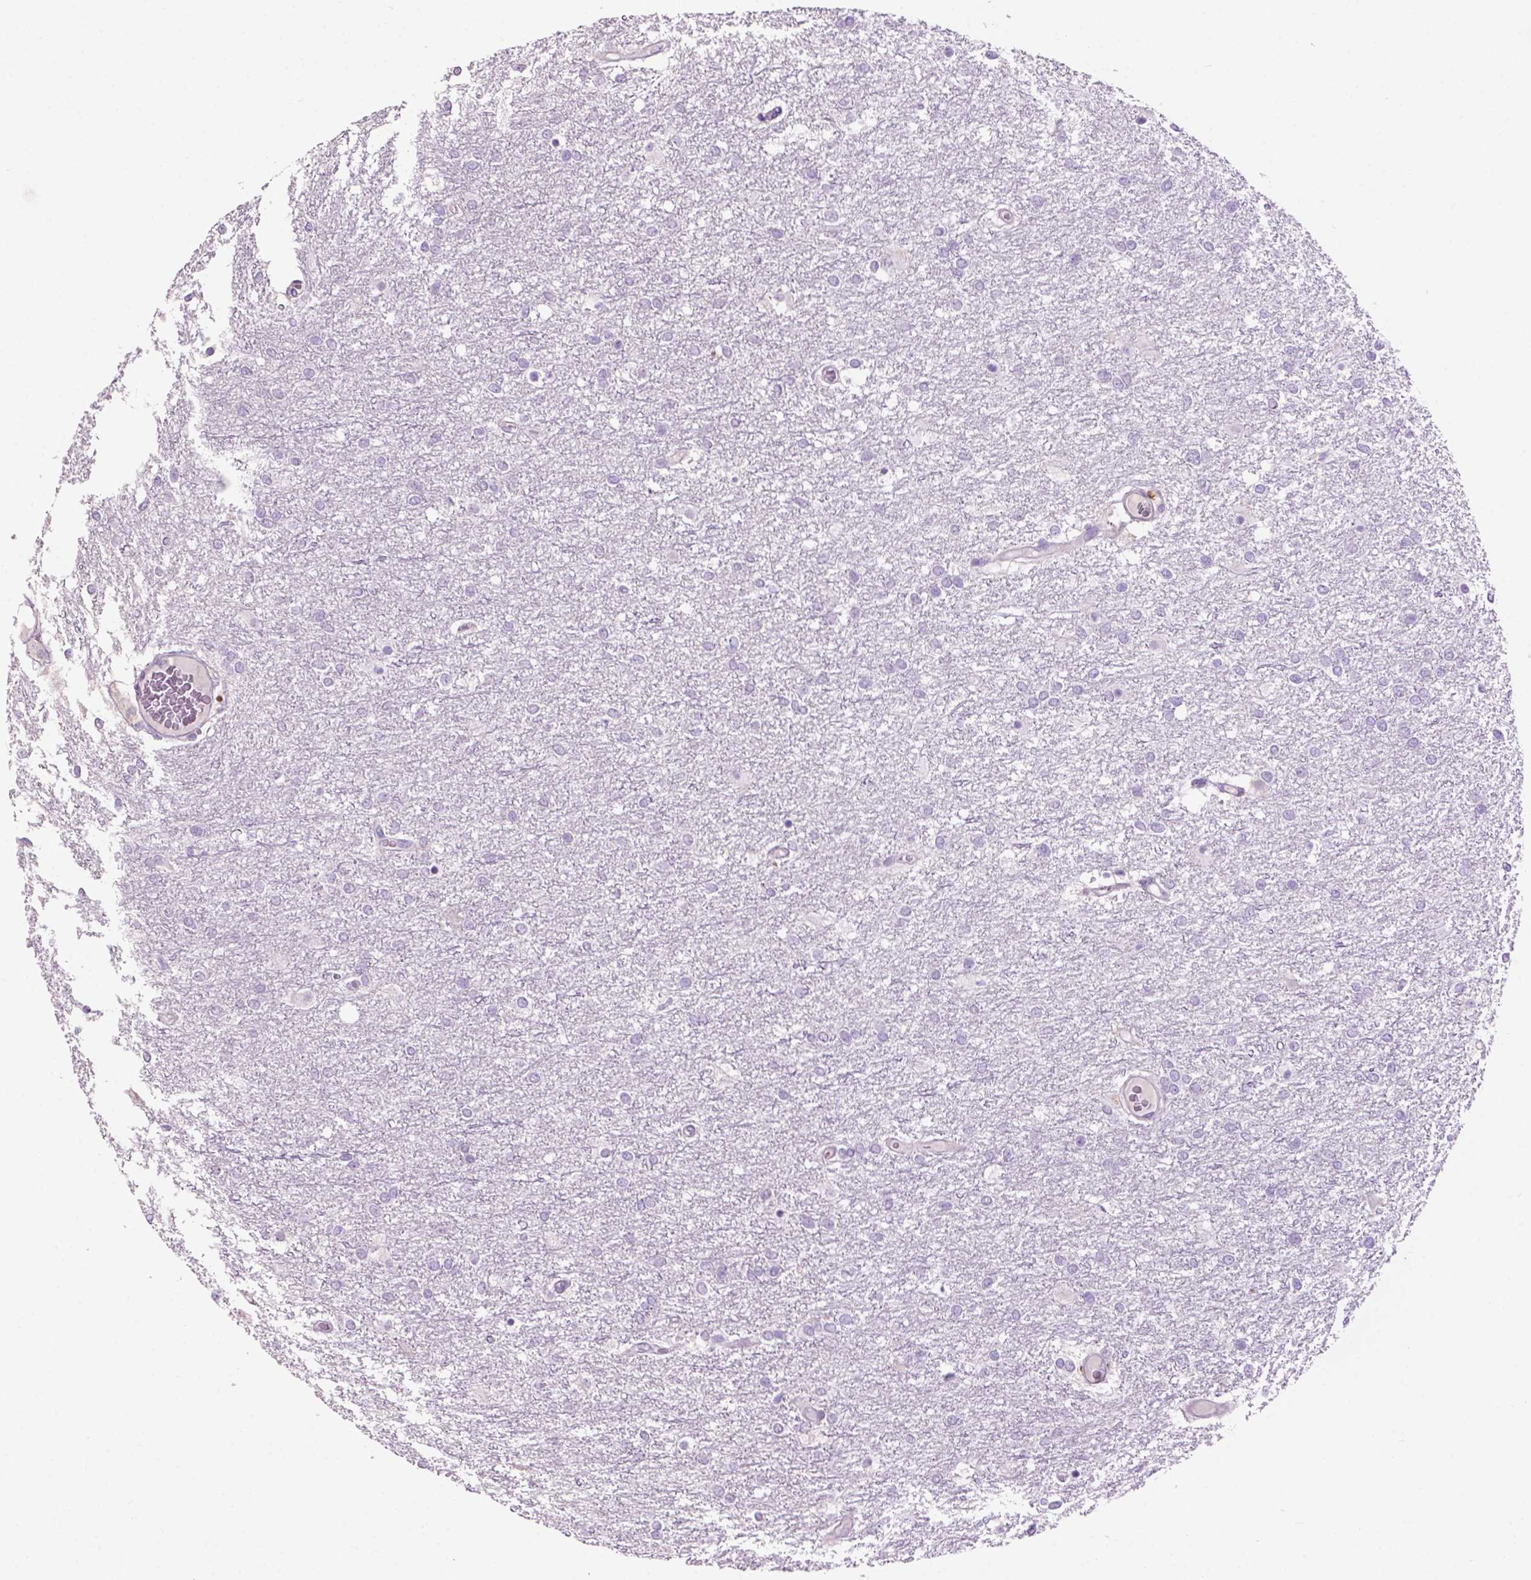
{"staining": {"intensity": "negative", "quantity": "none", "location": "none"}, "tissue": "glioma", "cell_type": "Tumor cells", "image_type": "cancer", "snomed": [{"axis": "morphology", "description": "Glioma, malignant, High grade"}, {"axis": "topography", "description": "Brain"}], "caption": "A micrograph of malignant glioma (high-grade) stained for a protein displays no brown staining in tumor cells. Brightfield microscopy of immunohistochemistry (IHC) stained with DAB (brown) and hematoxylin (blue), captured at high magnification.", "gene": "CRYBA4", "patient": {"sex": "female", "age": 61}}